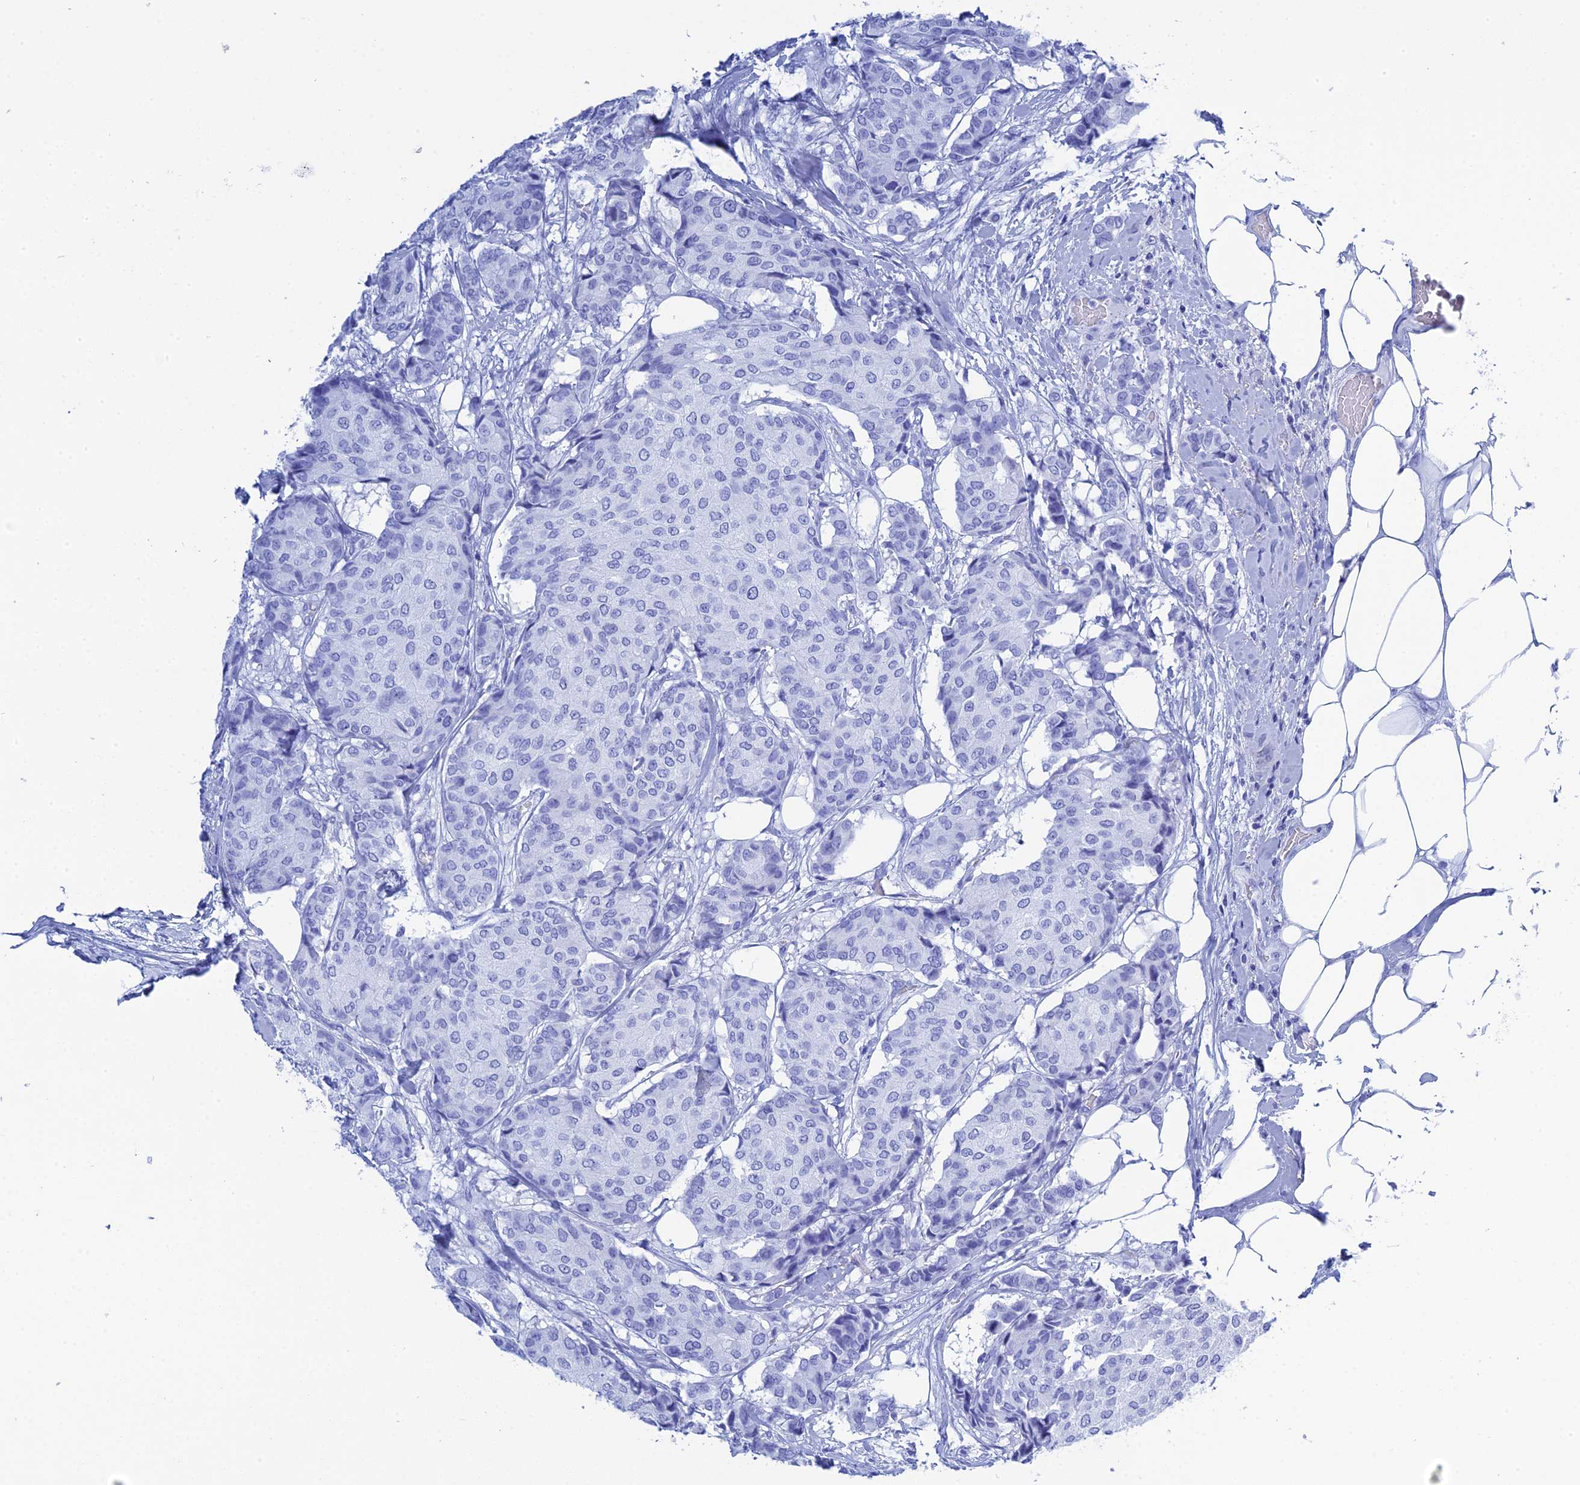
{"staining": {"intensity": "negative", "quantity": "none", "location": "none"}, "tissue": "breast cancer", "cell_type": "Tumor cells", "image_type": "cancer", "snomed": [{"axis": "morphology", "description": "Duct carcinoma"}, {"axis": "topography", "description": "Breast"}], "caption": "This is an IHC micrograph of breast cancer (infiltrating ductal carcinoma). There is no staining in tumor cells.", "gene": "TEX101", "patient": {"sex": "female", "age": 75}}